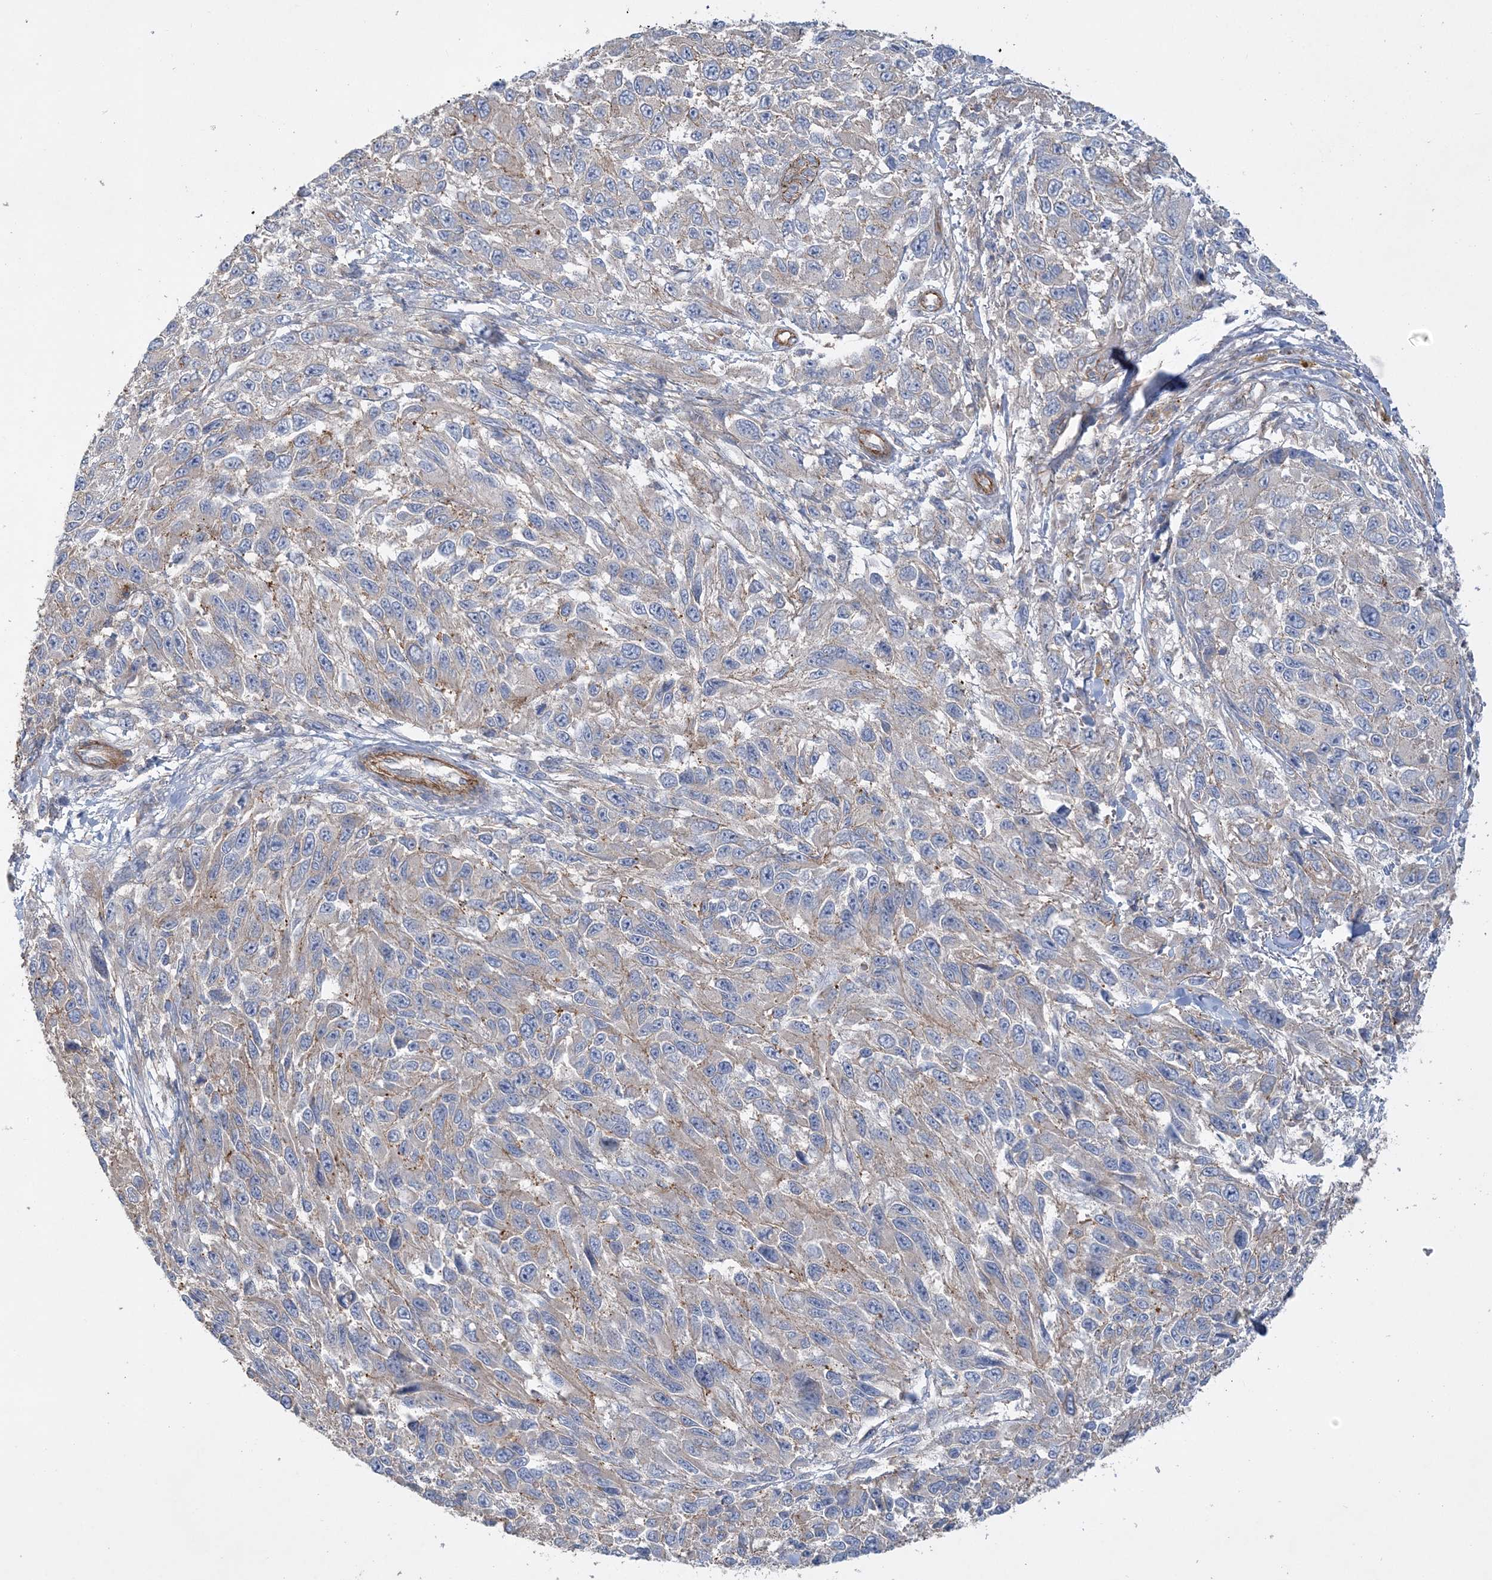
{"staining": {"intensity": "negative", "quantity": "none", "location": "none"}, "tissue": "melanoma", "cell_type": "Tumor cells", "image_type": "cancer", "snomed": [{"axis": "morphology", "description": "Malignant melanoma, NOS"}, {"axis": "topography", "description": "Skin"}], "caption": "Immunohistochemistry (IHC) photomicrograph of neoplastic tissue: malignant melanoma stained with DAB demonstrates no significant protein positivity in tumor cells.", "gene": "PIGC", "patient": {"sex": "female", "age": 96}}